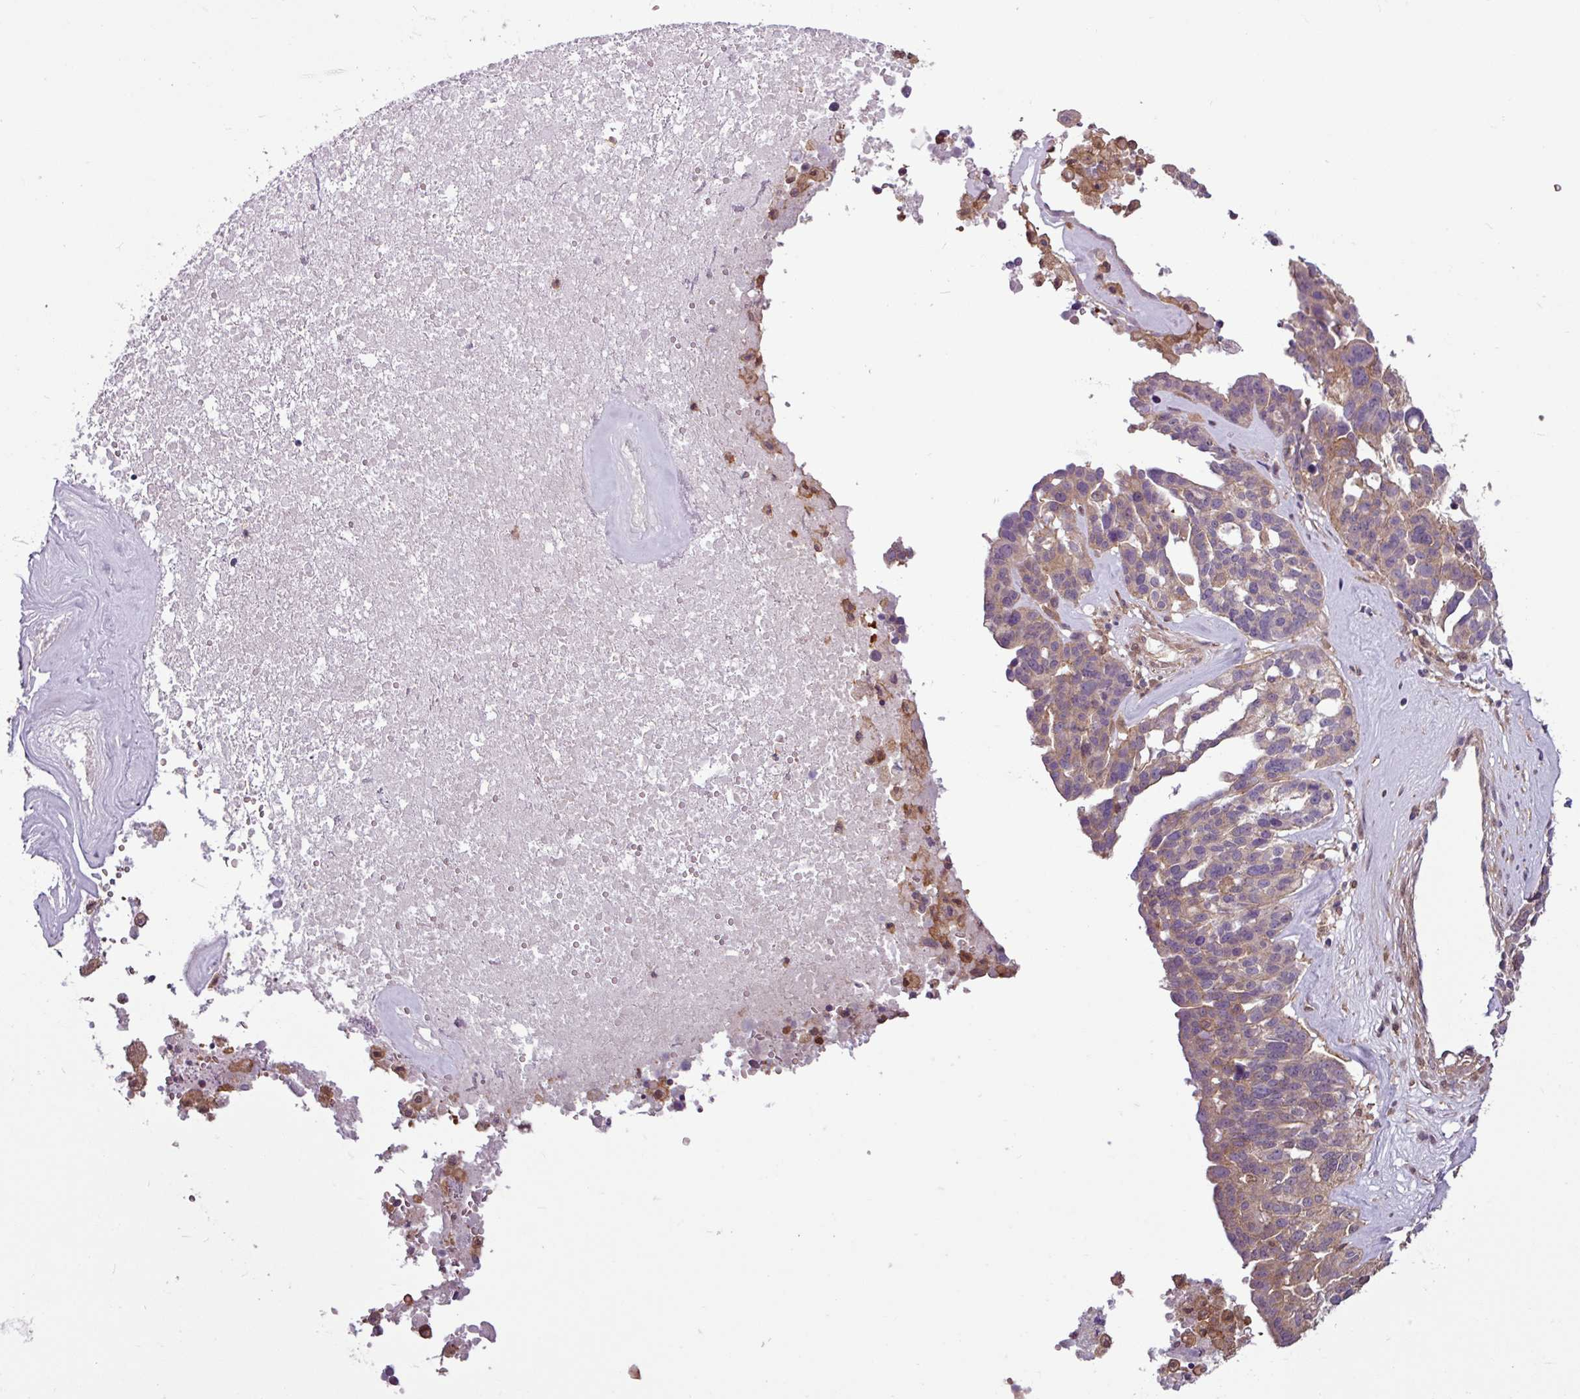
{"staining": {"intensity": "weak", "quantity": "<25%", "location": "cytoplasmic/membranous"}, "tissue": "ovarian cancer", "cell_type": "Tumor cells", "image_type": "cancer", "snomed": [{"axis": "morphology", "description": "Cystadenocarcinoma, serous, NOS"}, {"axis": "topography", "description": "Ovary"}], "caption": "A high-resolution histopathology image shows immunohistochemistry staining of ovarian cancer, which reveals no significant expression in tumor cells. (Stains: DAB (3,3'-diaminobenzidine) immunohistochemistry with hematoxylin counter stain, Microscopy: brightfield microscopy at high magnification).", "gene": "SH3BGRL", "patient": {"sex": "female", "age": 59}}